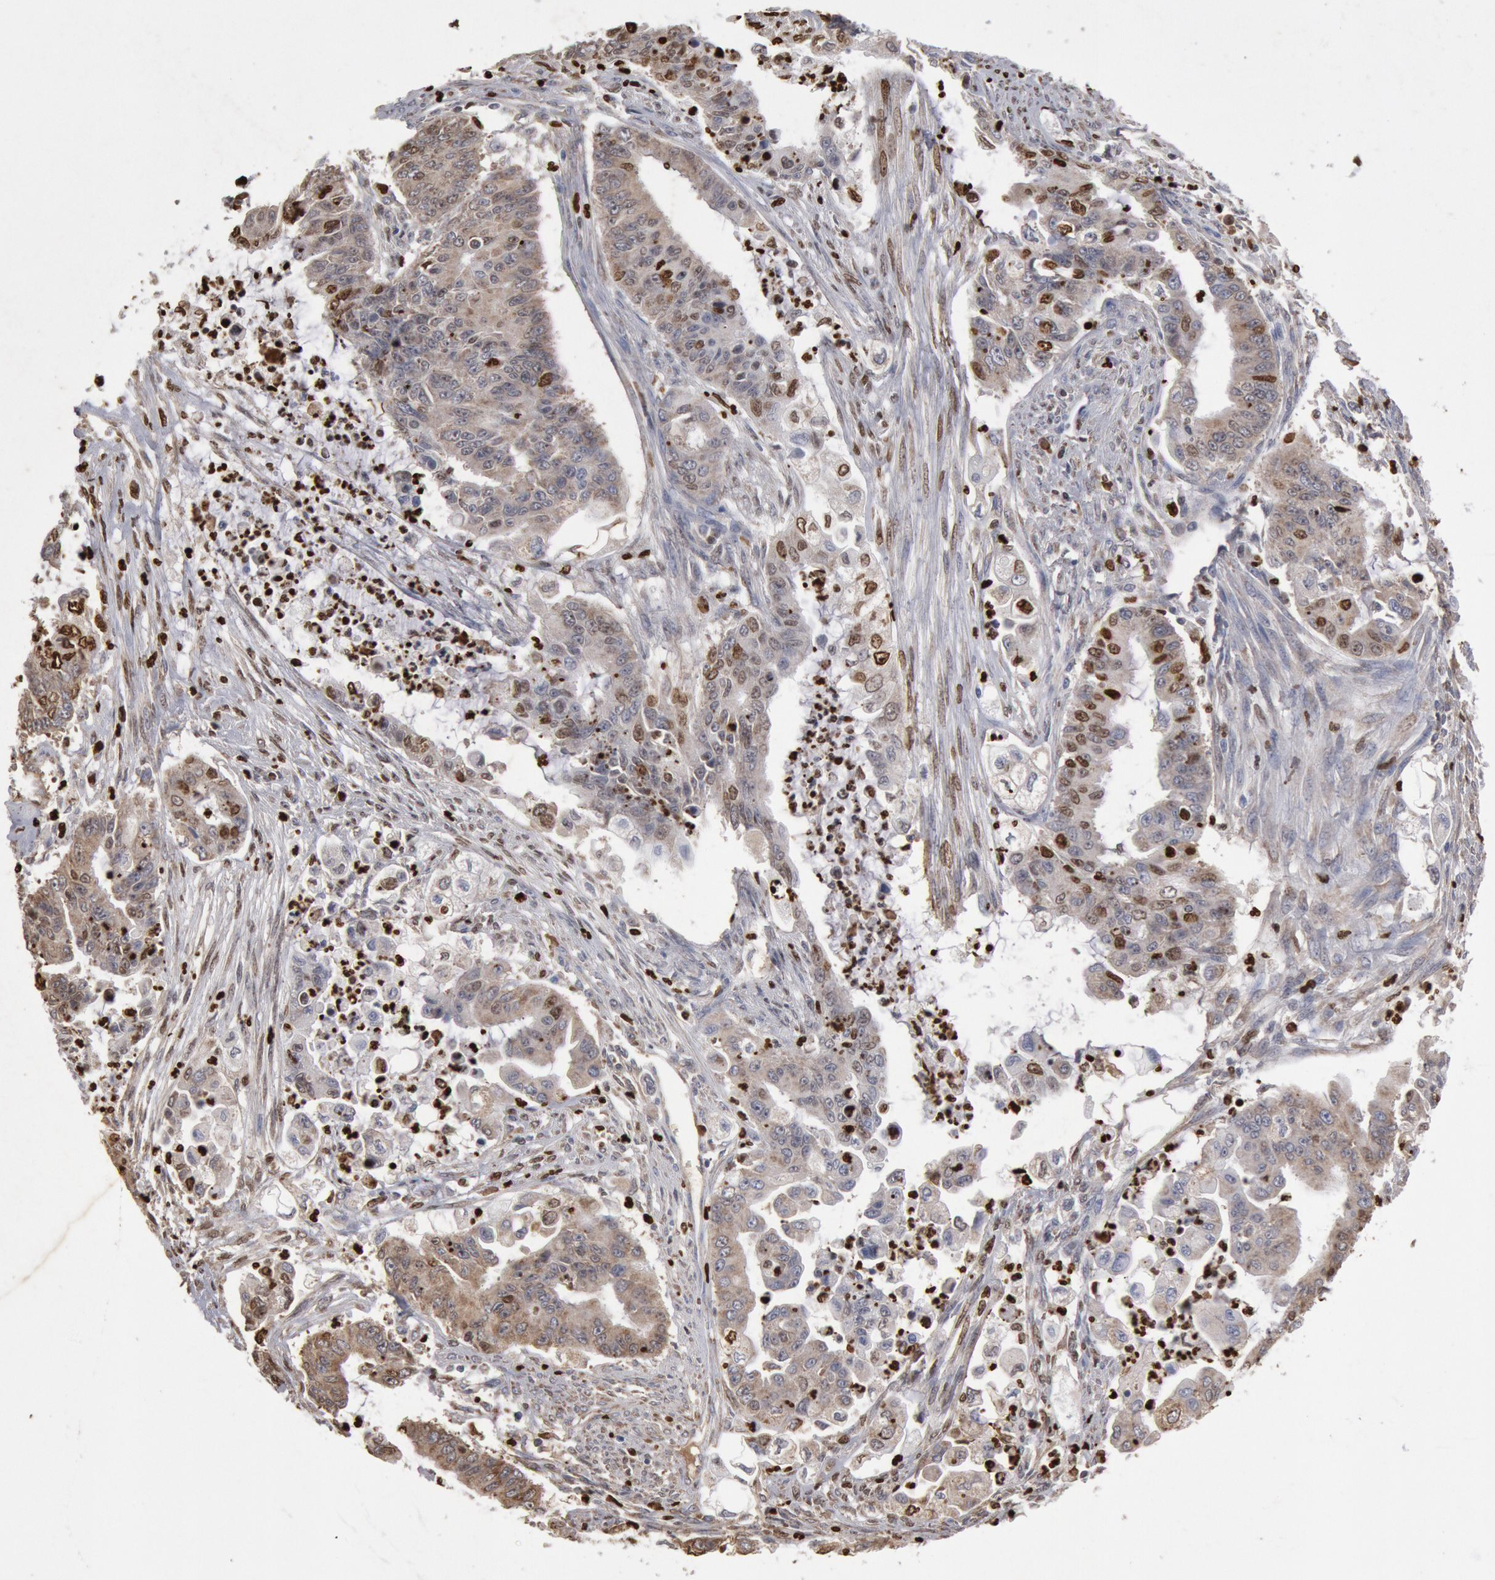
{"staining": {"intensity": "moderate", "quantity": ">75%", "location": "cytoplasmic/membranous"}, "tissue": "endometrial cancer", "cell_type": "Tumor cells", "image_type": "cancer", "snomed": [{"axis": "morphology", "description": "Adenocarcinoma, NOS"}, {"axis": "topography", "description": "Endometrium"}], "caption": "Immunohistochemistry histopathology image of endometrial cancer (adenocarcinoma) stained for a protein (brown), which displays medium levels of moderate cytoplasmic/membranous expression in about >75% of tumor cells.", "gene": "FOXA2", "patient": {"sex": "female", "age": 75}}